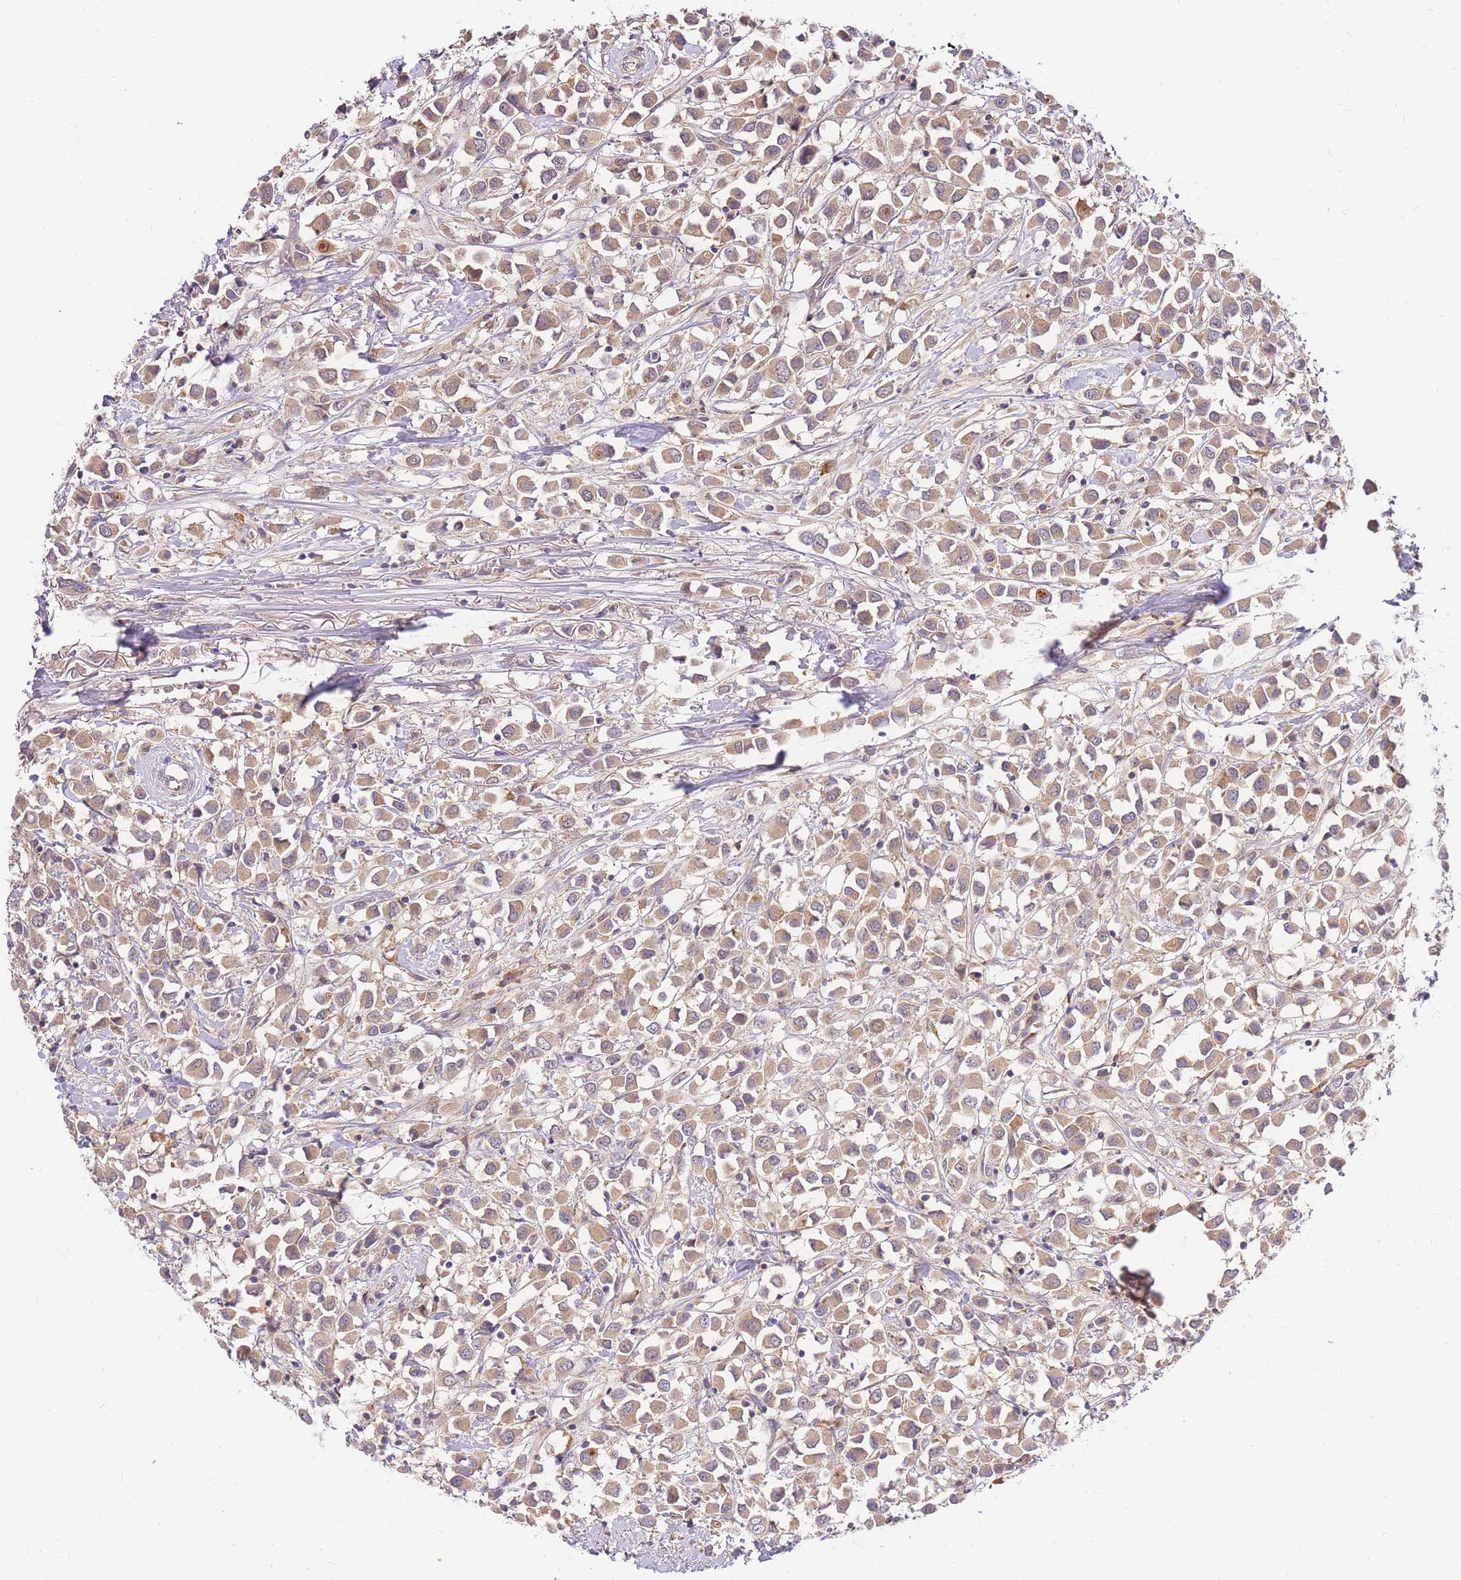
{"staining": {"intensity": "moderate", "quantity": ">75%", "location": "cytoplasmic/membranous"}, "tissue": "breast cancer", "cell_type": "Tumor cells", "image_type": "cancer", "snomed": [{"axis": "morphology", "description": "Duct carcinoma"}, {"axis": "topography", "description": "Breast"}], "caption": "Breast cancer stained for a protein displays moderate cytoplasmic/membranous positivity in tumor cells.", "gene": "ZNF577", "patient": {"sex": "female", "age": 61}}